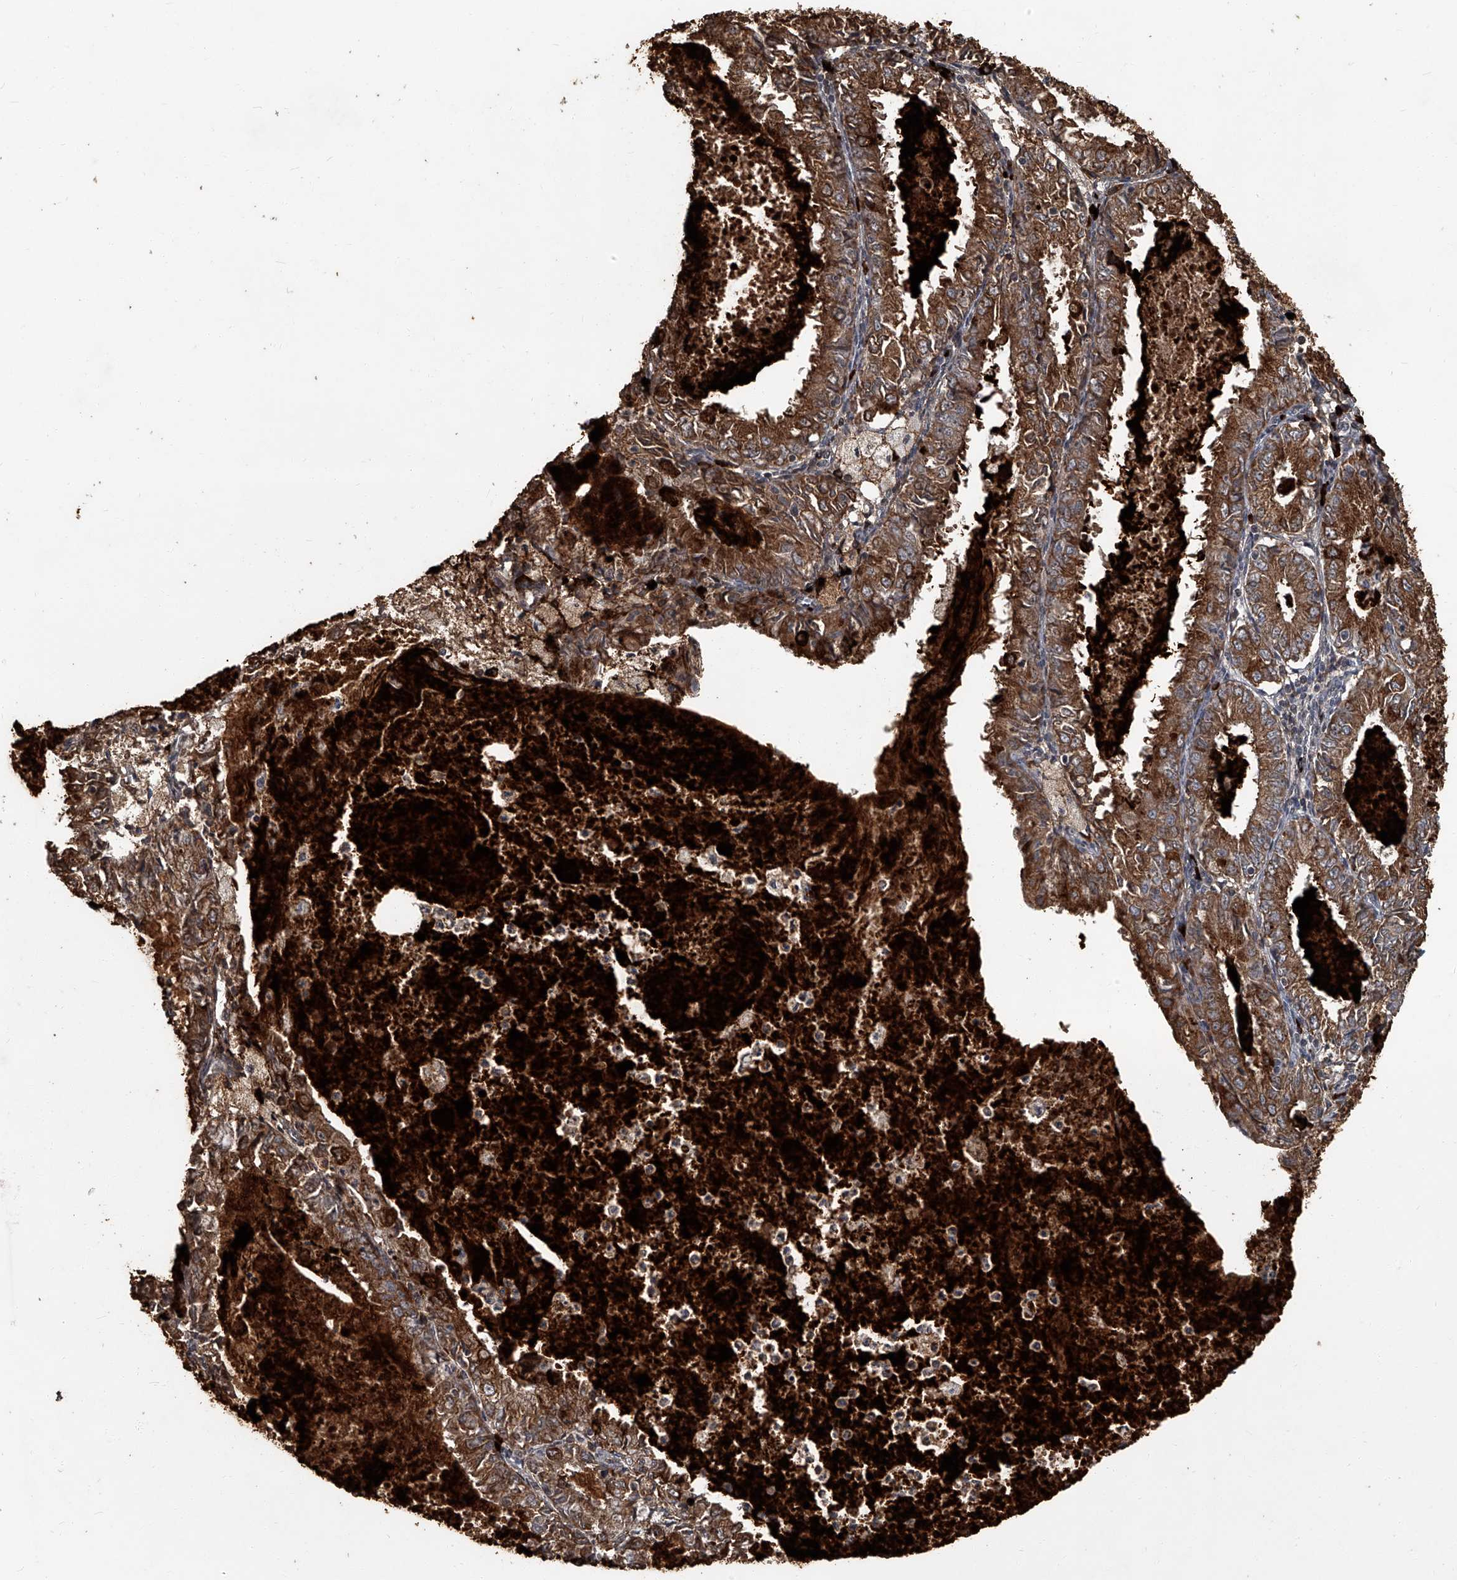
{"staining": {"intensity": "moderate", "quantity": ">75%", "location": "cytoplasmic/membranous"}, "tissue": "endometrial cancer", "cell_type": "Tumor cells", "image_type": "cancer", "snomed": [{"axis": "morphology", "description": "Adenocarcinoma, NOS"}, {"axis": "topography", "description": "Endometrium"}], "caption": "DAB (3,3'-diaminobenzidine) immunohistochemical staining of human adenocarcinoma (endometrial) exhibits moderate cytoplasmic/membranous protein expression in about >75% of tumor cells.", "gene": "GPR132", "patient": {"sex": "female", "age": 57}}